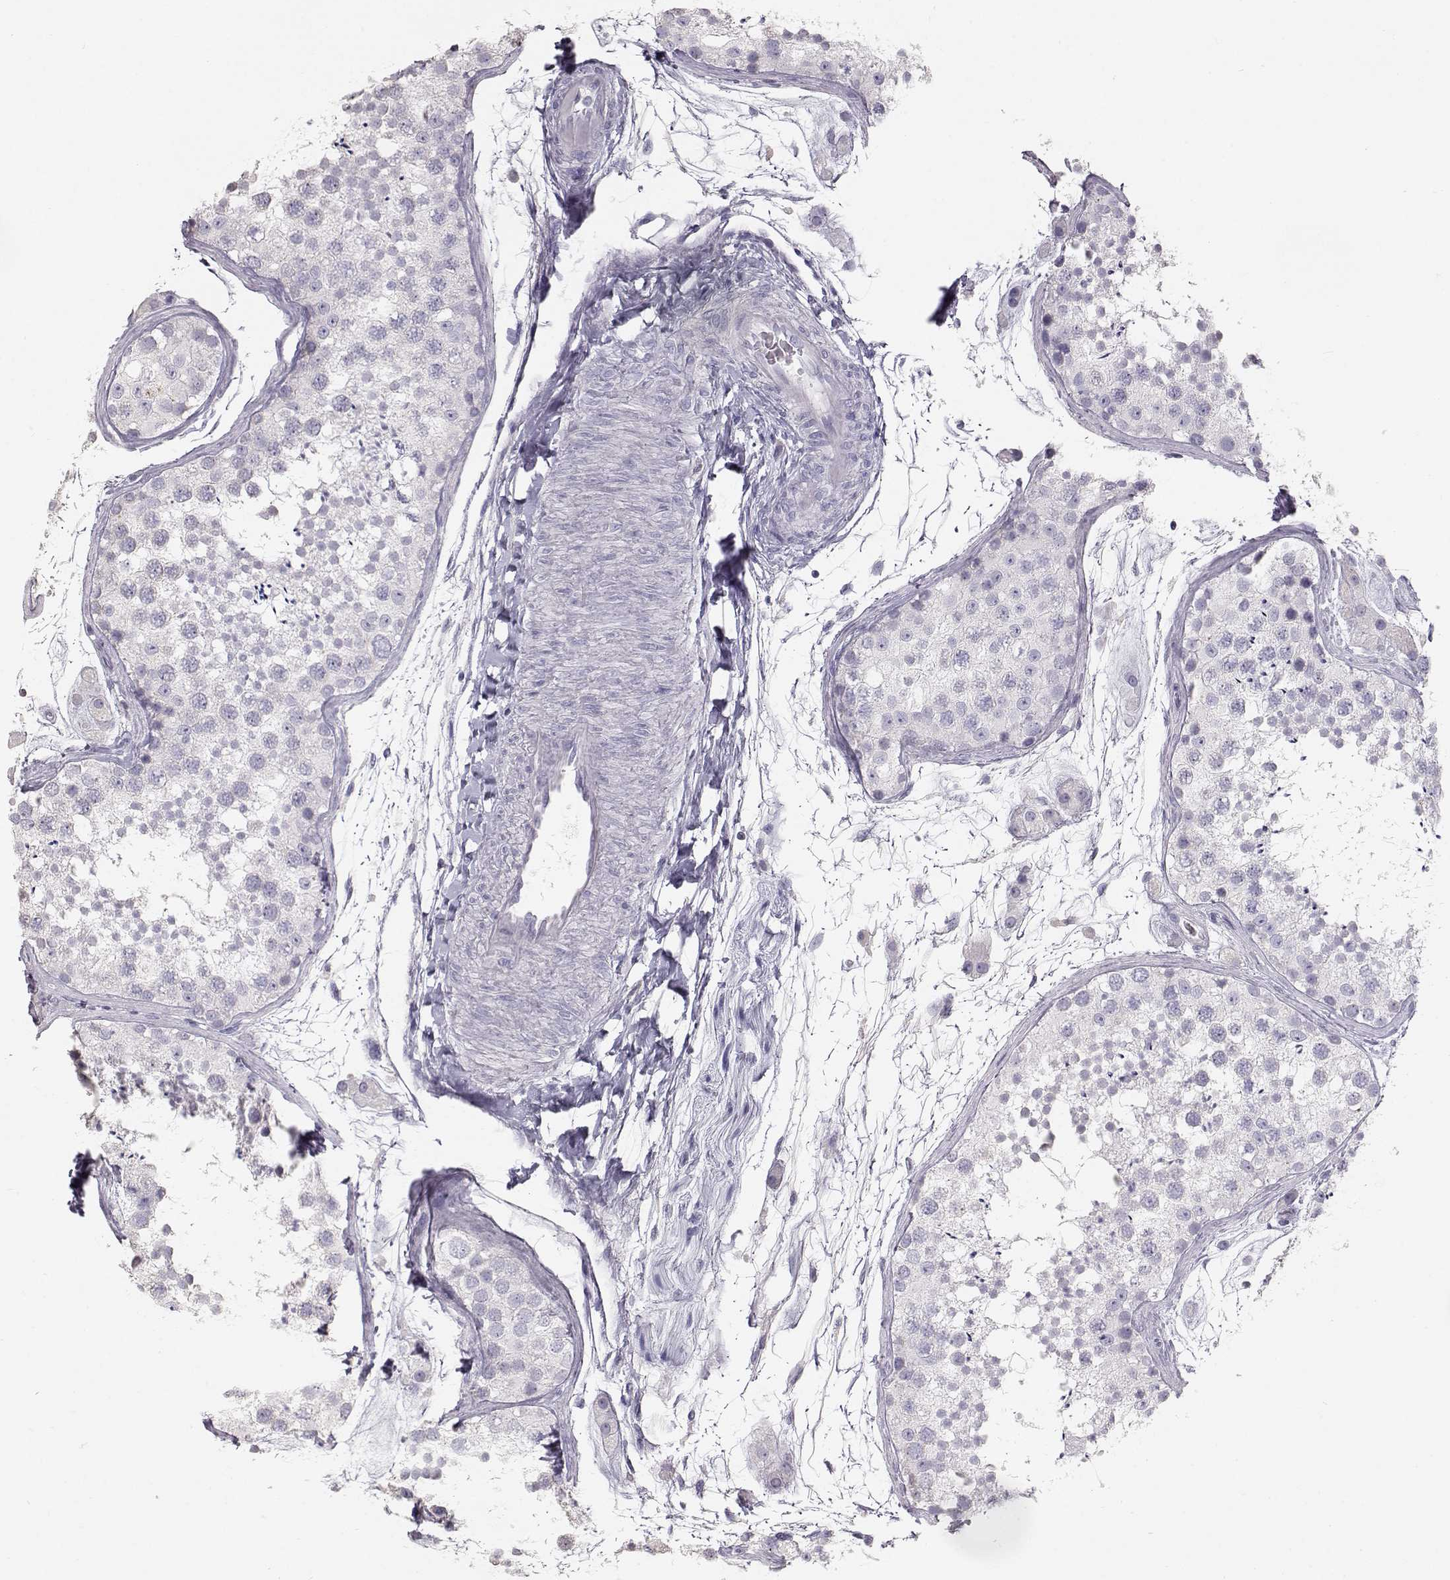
{"staining": {"intensity": "weak", "quantity": "<25%", "location": "cytoplasmic/membranous"}, "tissue": "testis", "cell_type": "Cells in seminiferous ducts", "image_type": "normal", "snomed": [{"axis": "morphology", "description": "Normal tissue, NOS"}, {"axis": "topography", "description": "Testis"}], "caption": "The photomicrograph shows no significant staining in cells in seminiferous ducts of testis. (Stains: DAB (3,3'-diaminobenzidine) immunohistochemistry with hematoxylin counter stain, Microscopy: brightfield microscopy at high magnification).", "gene": "KRT31", "patient": {"sex": "male", "age": 41}}